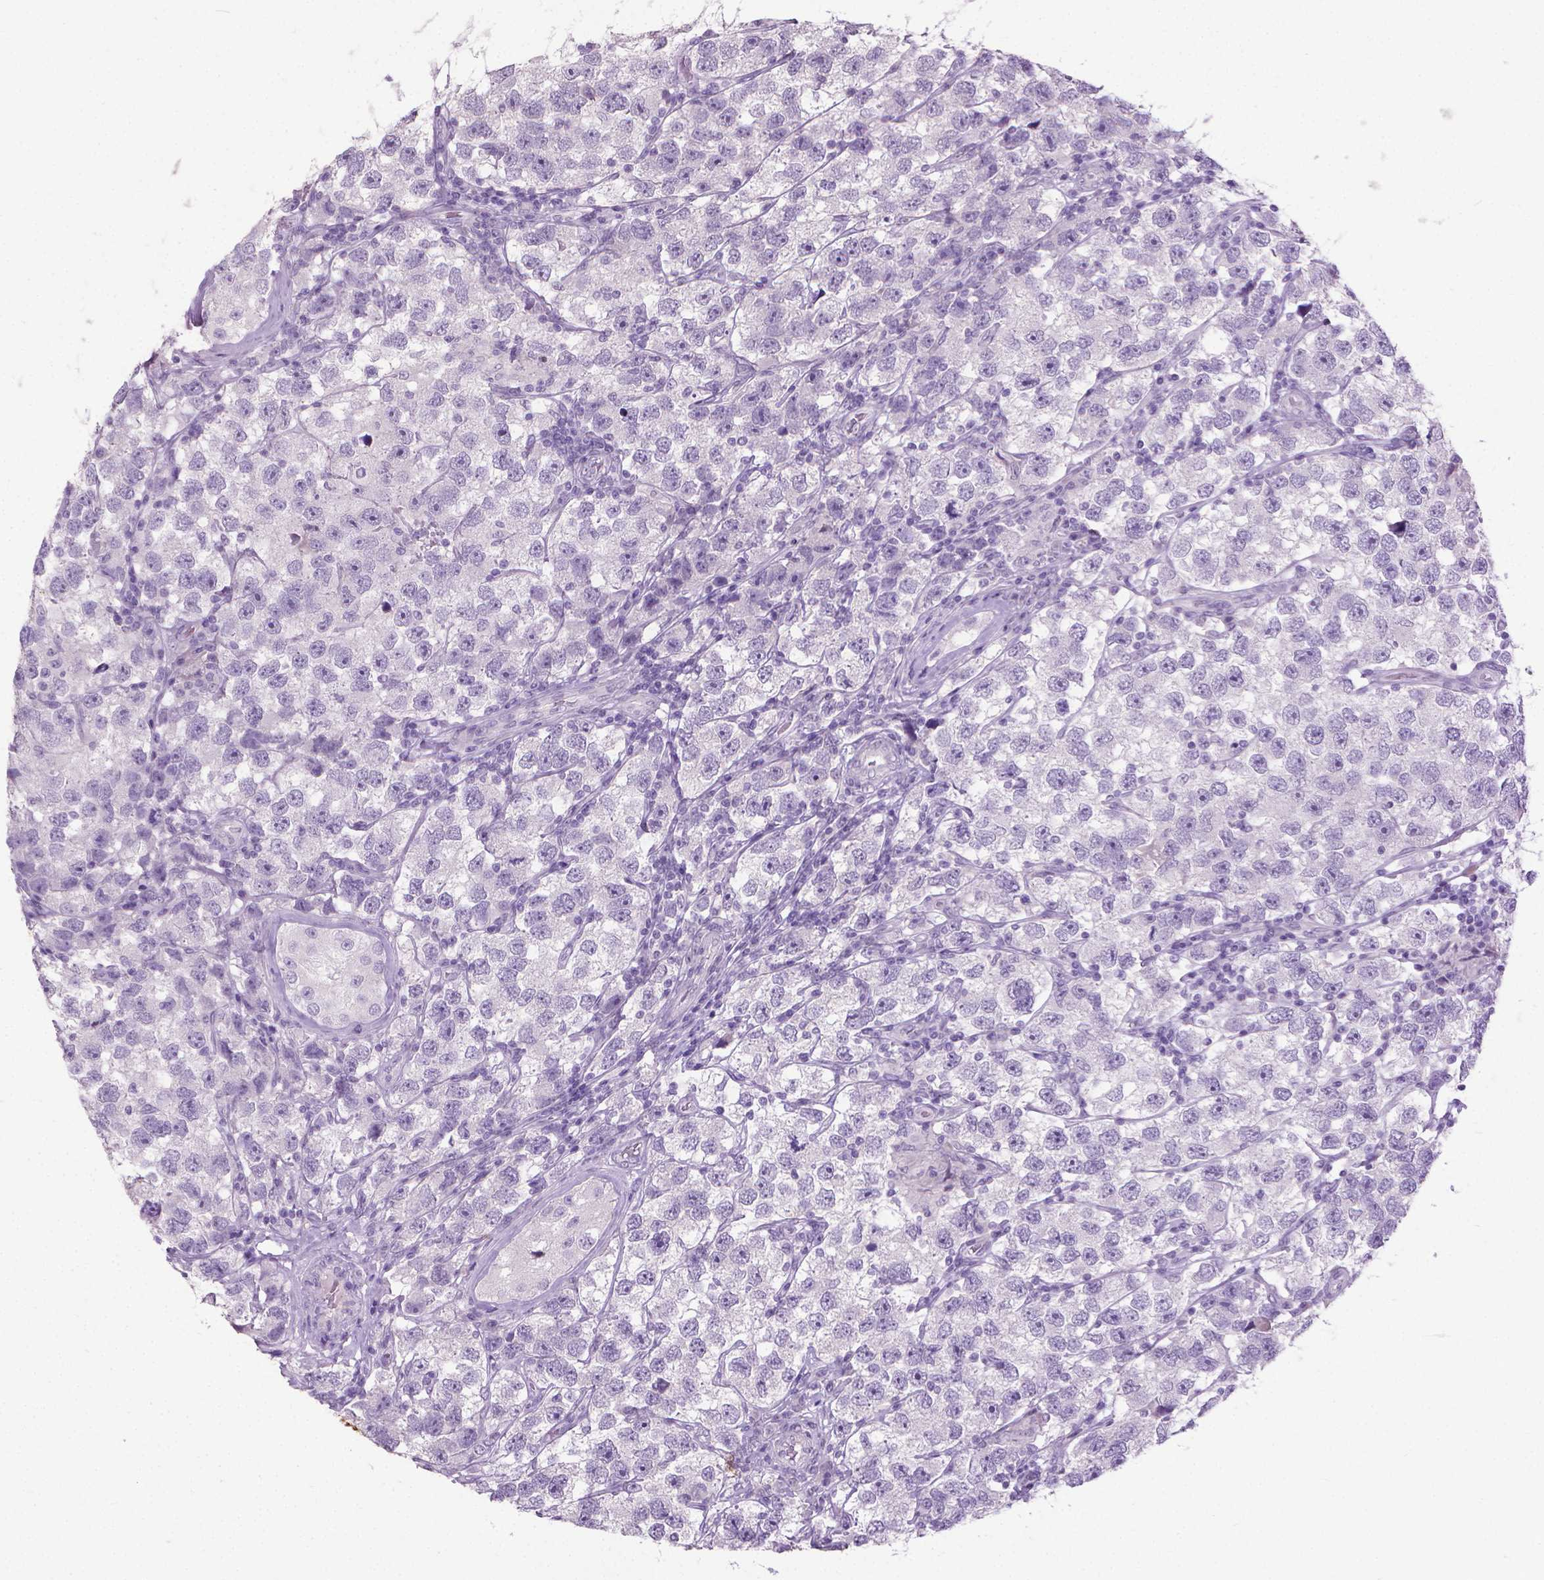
{"staining": {"intensity": "negative", "quantity": "none", "location": "none"}, "tissue": "testis cancer", "cell_type": "Tumor cells", "image_type": "cancer", "snomed": [{"axis": "morphology", "description": "Seminoma, NOS"}, {"axis": "topography", "description": "Testis"}], "caption": "DAB immunohistochemical staining of human testis seminoma demonstrates no significant positivity in tumor cells.", "gene": "KRT5", "patient": {"sex": "male", "age": 26}}